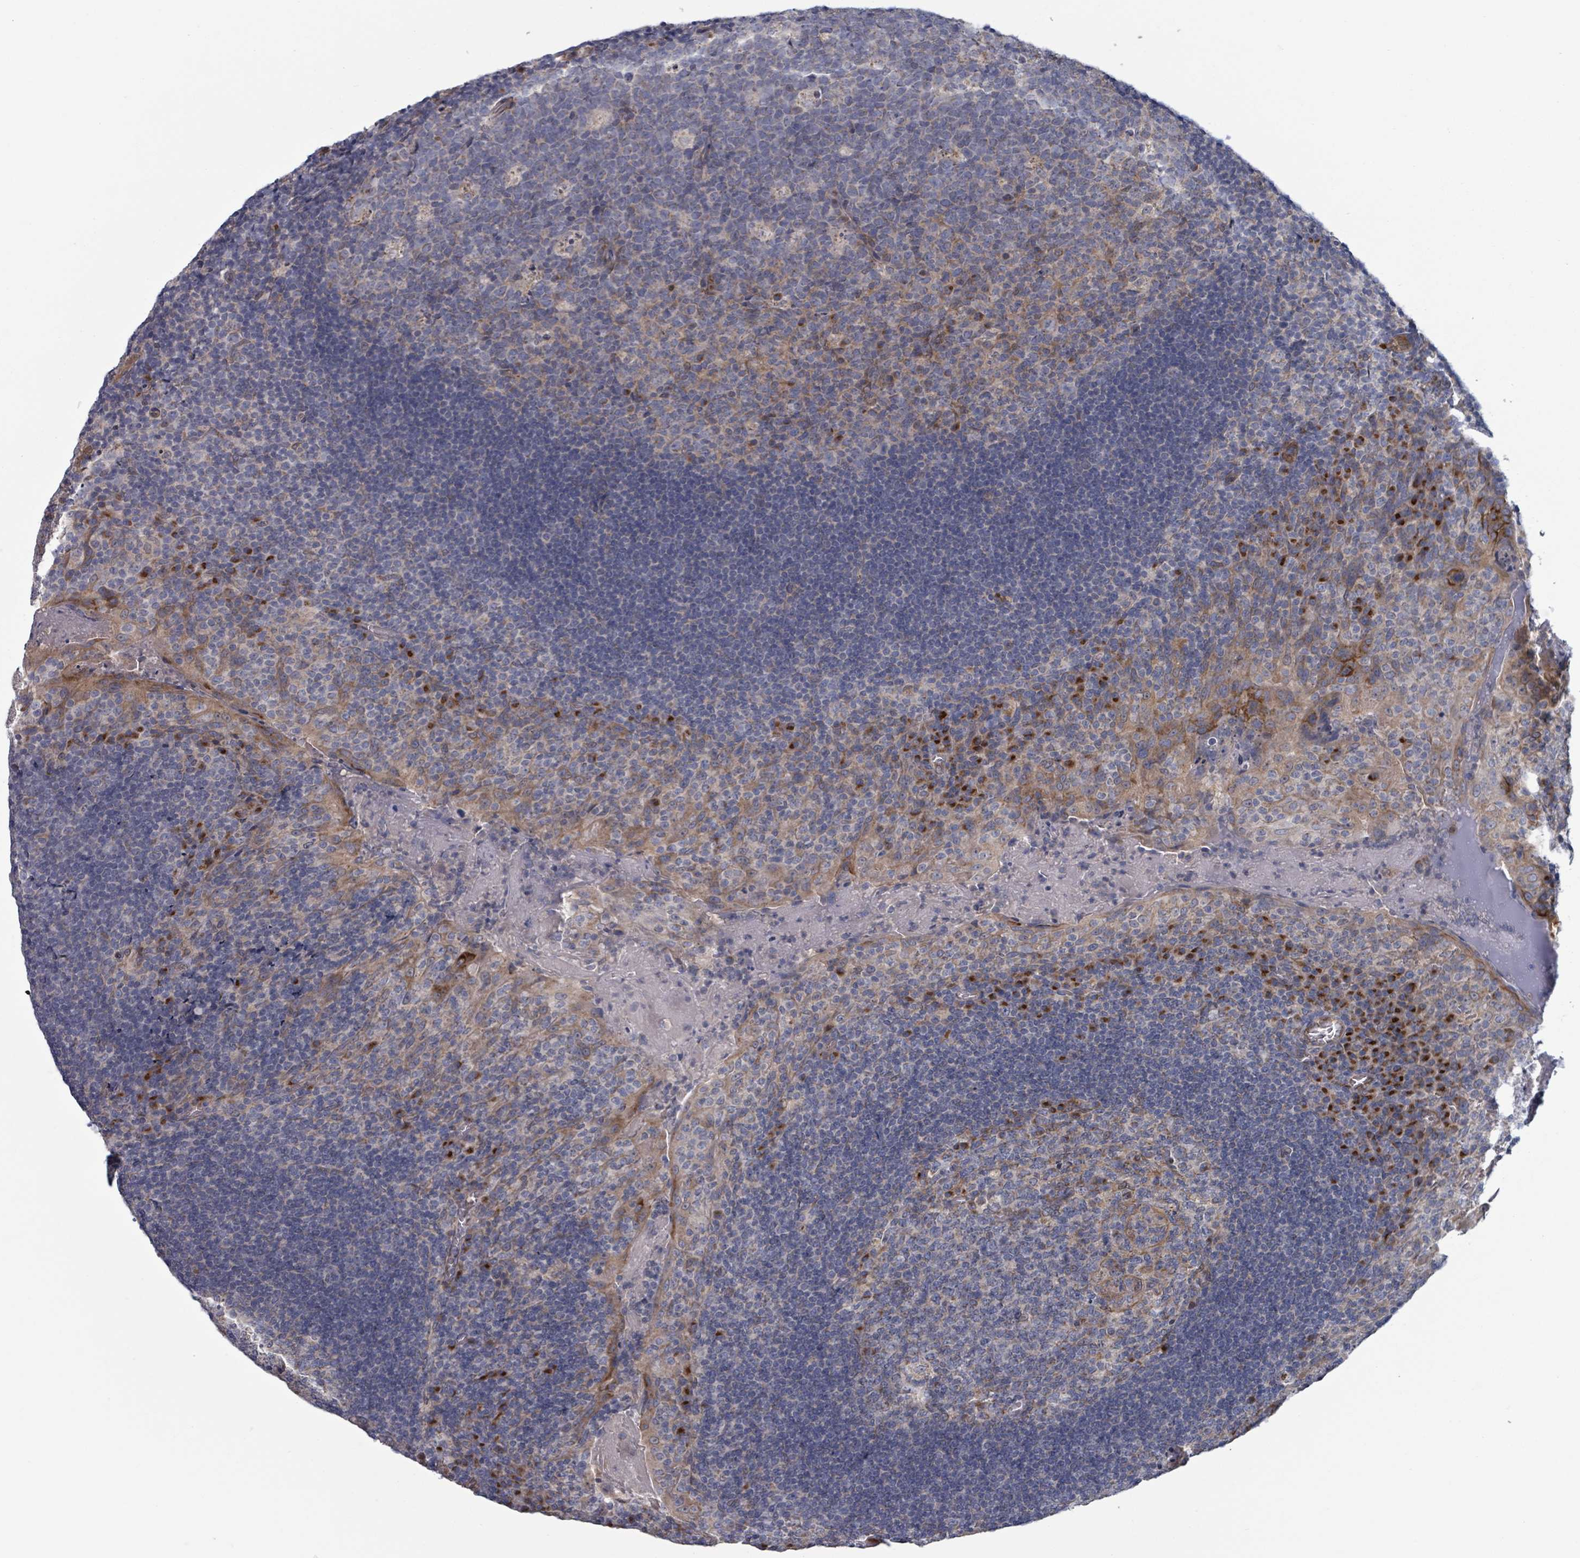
{"staining": {"intensity": "negative", "quantity": "none", "location": "none"}, "tissue": "tonsil", "cell_type": "Germinal center cells", "image_type": "normal", "snomed": [{"axis": "morphology", "description": "Normal tissue, NOS"}, {"axis": "topography", "description": "Tonsil"}], "caption": "Immunohistochemistry photomicrograph of benign tonsil: tonsil stained with DAB displays no significant protein staining in germinal center cells.", "gene": "FKBP1A", "patient": {"sex": "male", "age": 17}}